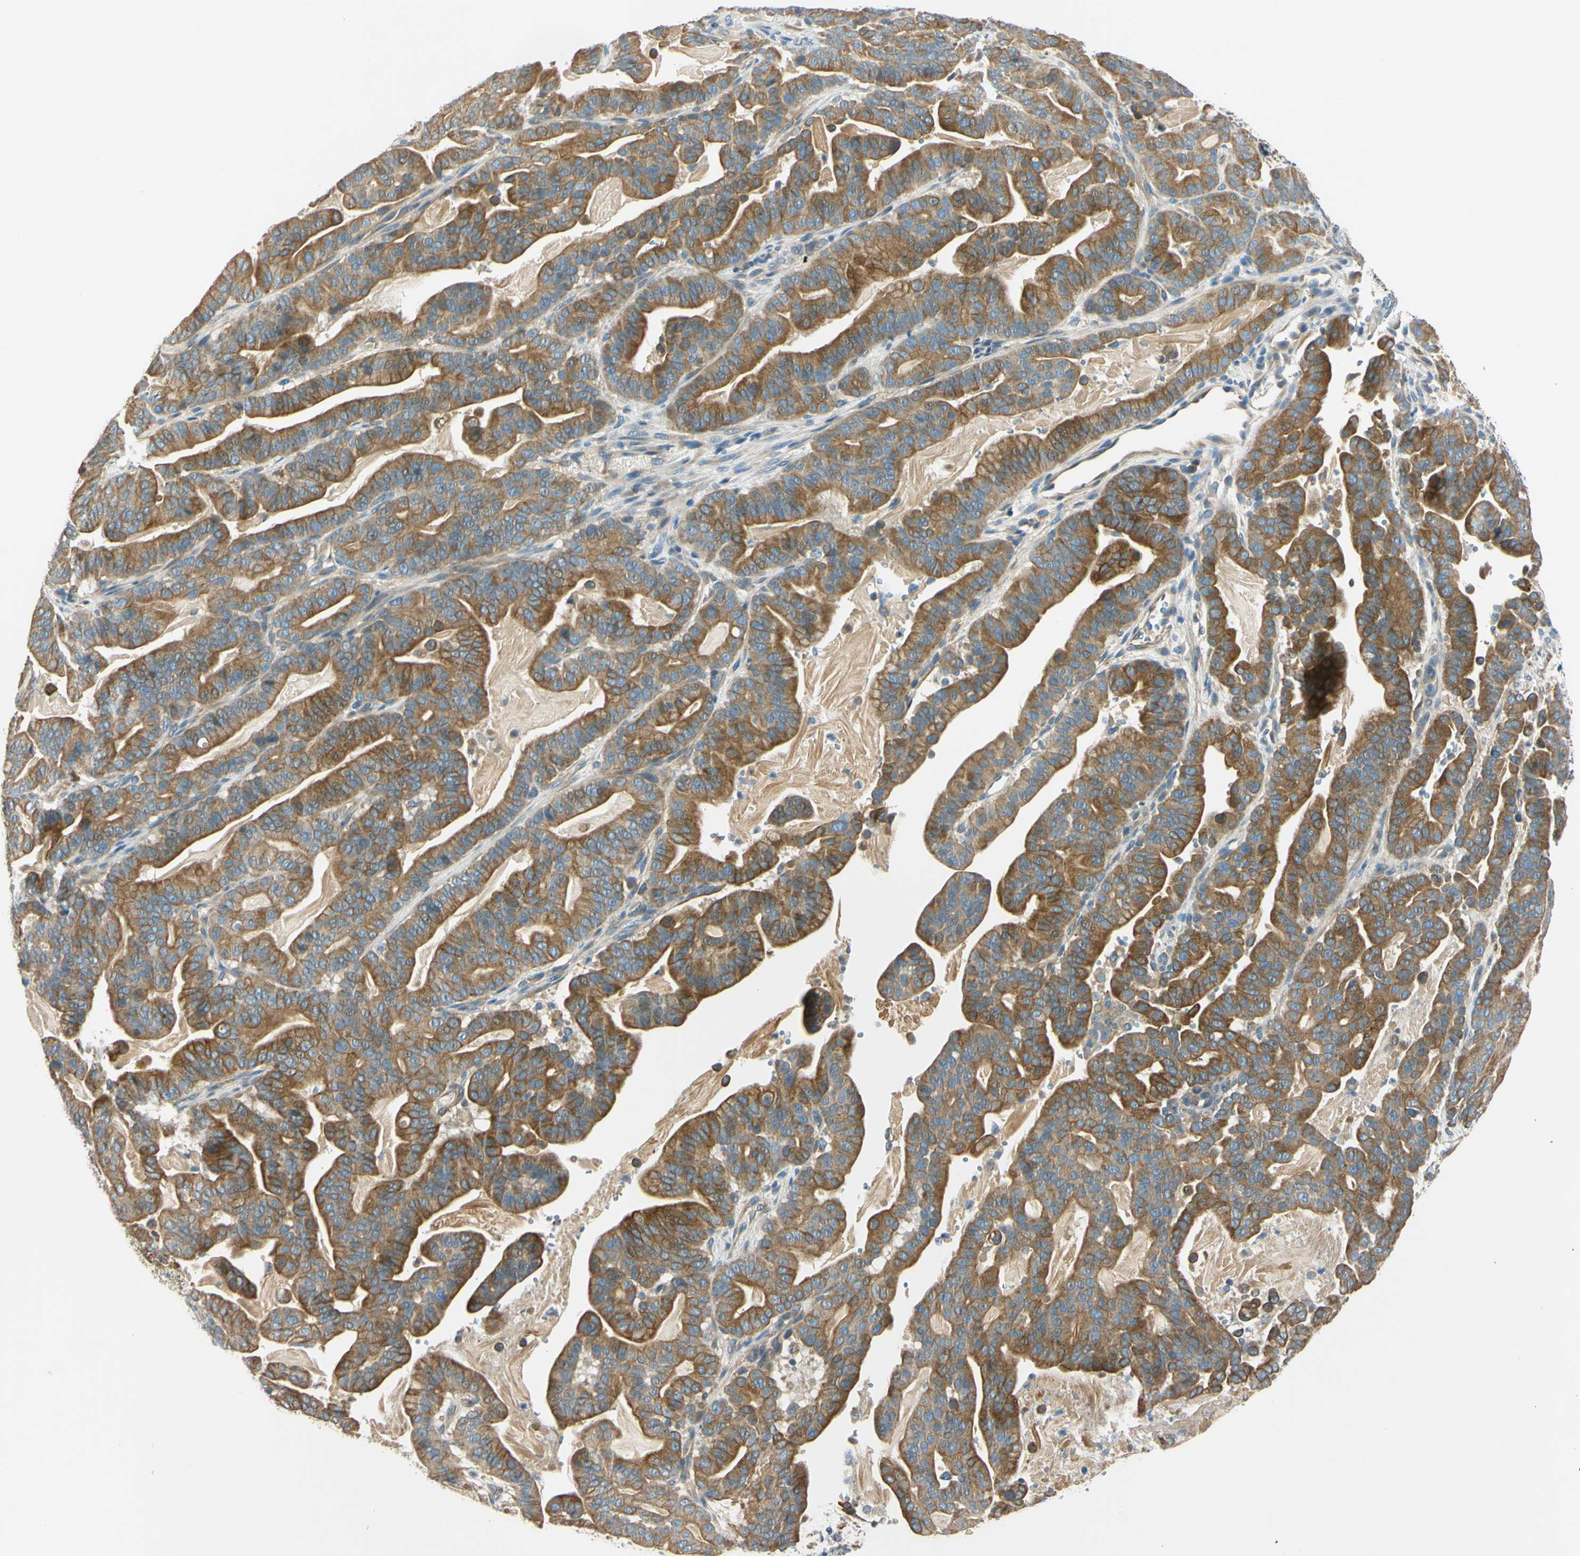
{"staining": {"intensity": "moderate", "quantity": ">75%", "location": "cytoplasmic/membranous"}, "tissue": "pancreatic cancer", "cell_type": "Tumor cells", "image_type": "cancer", "snomed": [{"axis": "morphology", "description": "Adenocarcinoma, NOS"}, {"axis": "topography", "description": "Pancreas"}], "caption": "Immunohistochemical staining of pancreatic cancer (adenocarcinoma) shows medium levels of moderate cytoplasmic/membranous positivity in approximately >75% of tumor cells.", "gene": "LAMA3", "patient": {"sex": "male", "age": 63}}